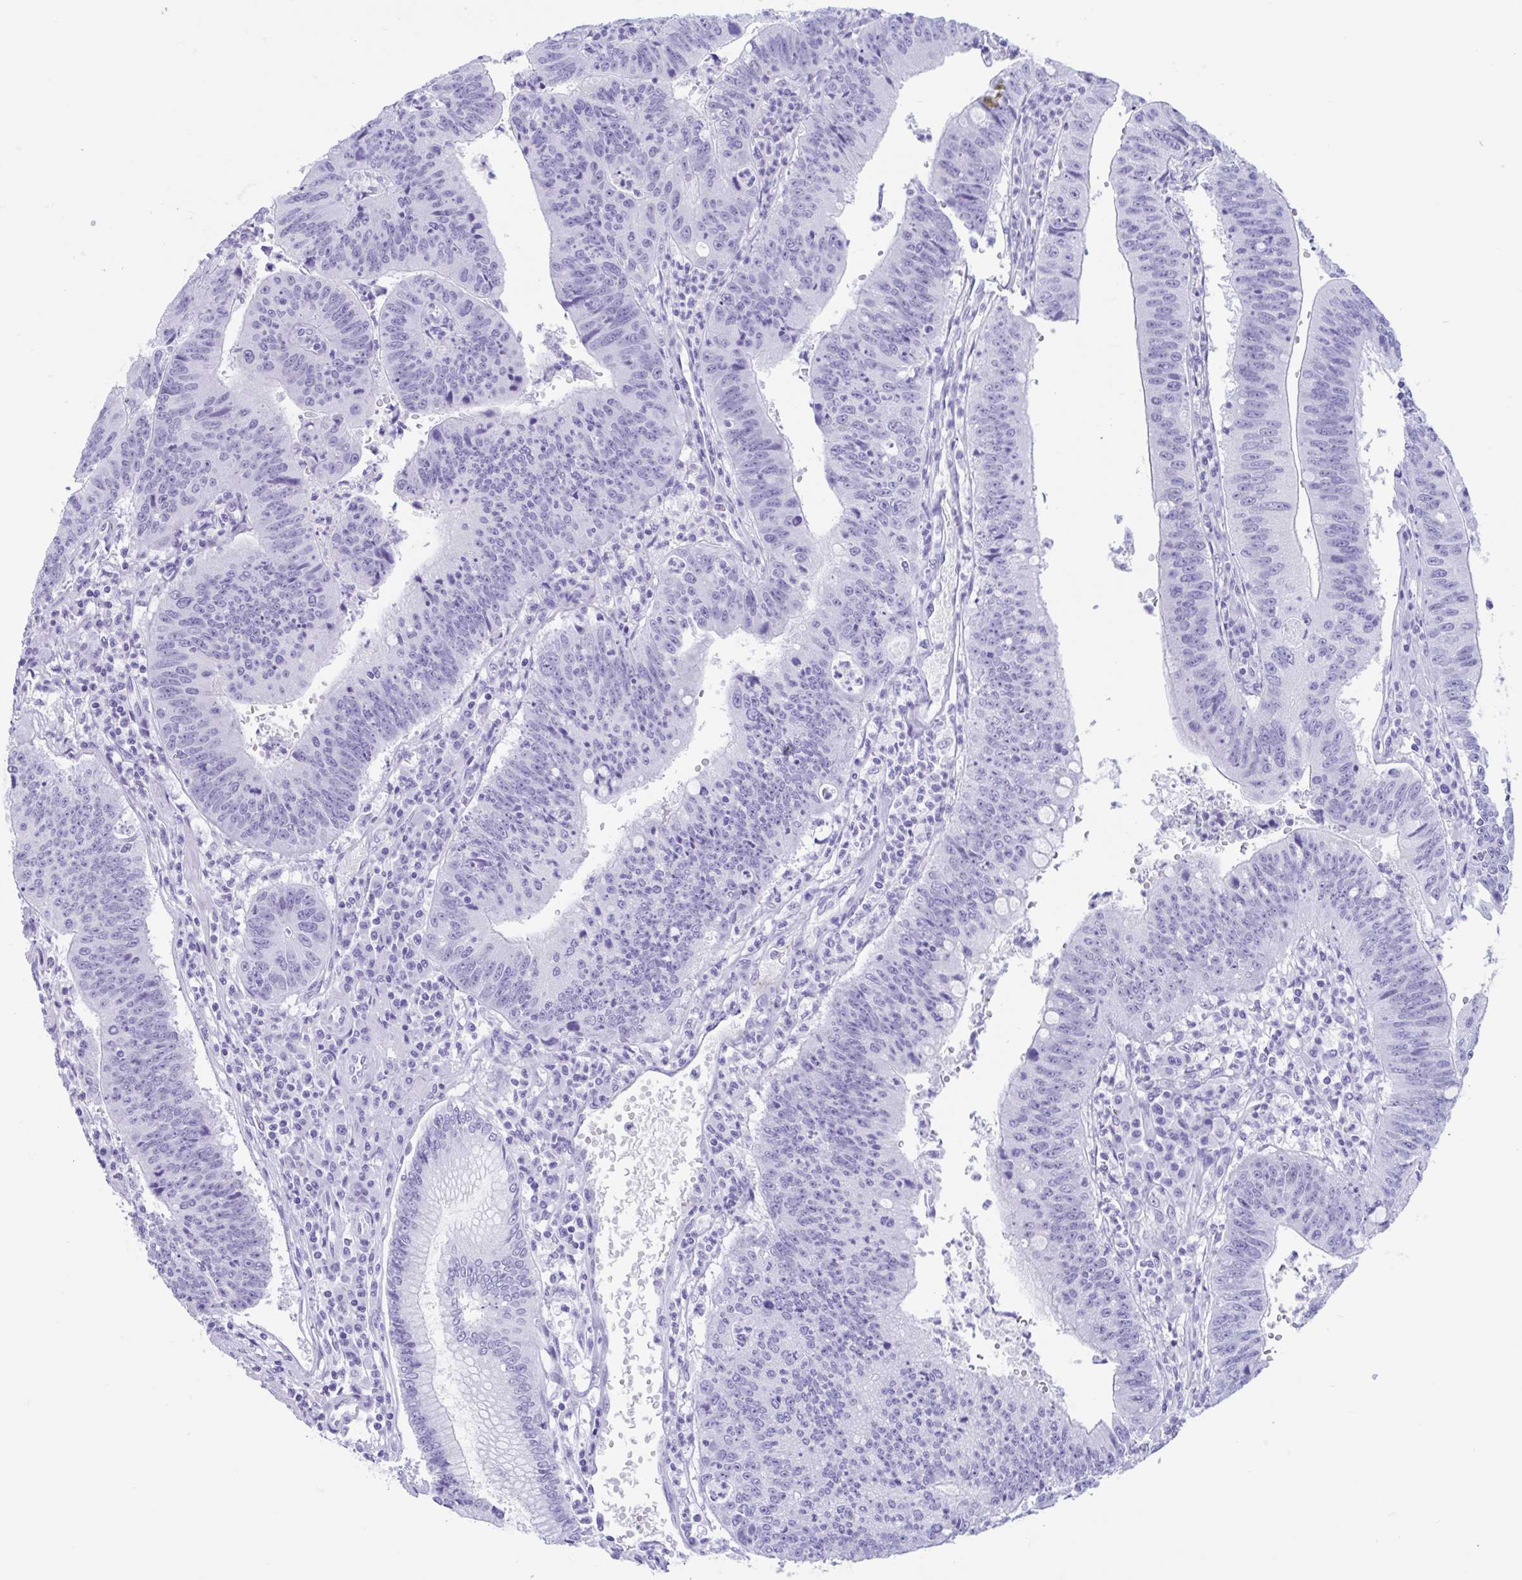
{"staining": {"intensity": "negative", "quantity": "none", "location": "none"}, "tissue": "stomach cancer", "cell_type": "Tumor cells", "image_type": "cancer", "snomed": [{"axis": "morphology", "description": "Adenocarcinoma, NOS"}, {"axis": "topography", "description": "Stomach"}], "caption": "Immunohistochemistry (IHC) micrograph of neoplastic tissue: human stomach cancer stained with DAB demonstrates no significant protein positivity in tumor cells. (Brightfield microscopy of DAB (3,3'-diaminobenzidine) immunohistochemistry (IHC) at high magnification).", "gene": "TMEM35A", "patient": {"sex": "male", "age": 59}}